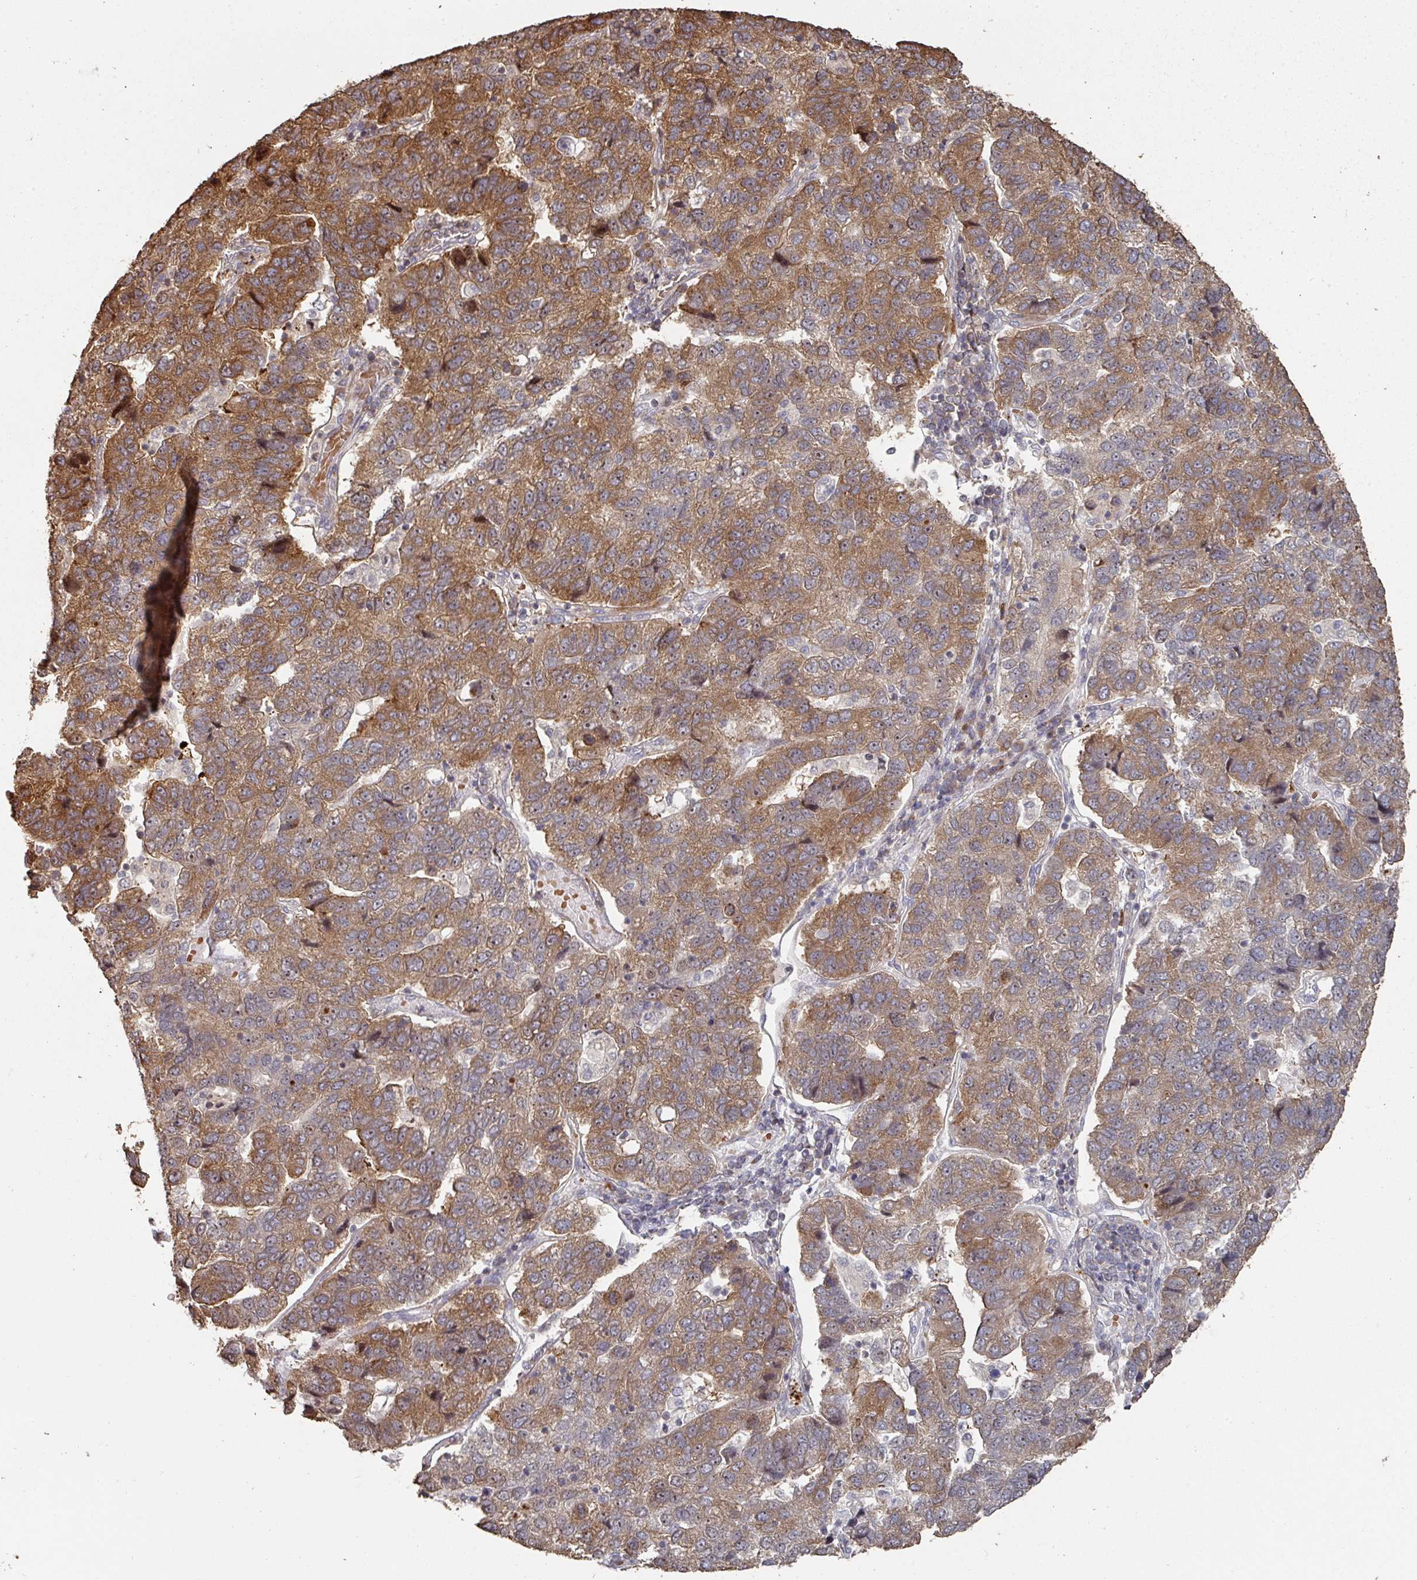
{"staining": {"intensity": "moderate", "quantity": ">75%", "location": "cytoplasmic/membranous"}, "tissue": "pancreatic cancer", "cell_type": "Tumor cells", "image_type": "cancer", "snomed": [{"axis": "morphology", "description": "Adenocarcinoma, NOS"}, {"axis": "topography", "description": "Pancreas"}], "caption": "Brown immunohistochemical staining in human adenocarcinoma (pancreatic) displays moderate cytoplasmic/membranous staining in about >75% of tumor cells. The protein of interest is shown in brown color, while the nuclei are stained blue.", "gene": "CA7", "patient": {"sex": "female", "age": 61}}